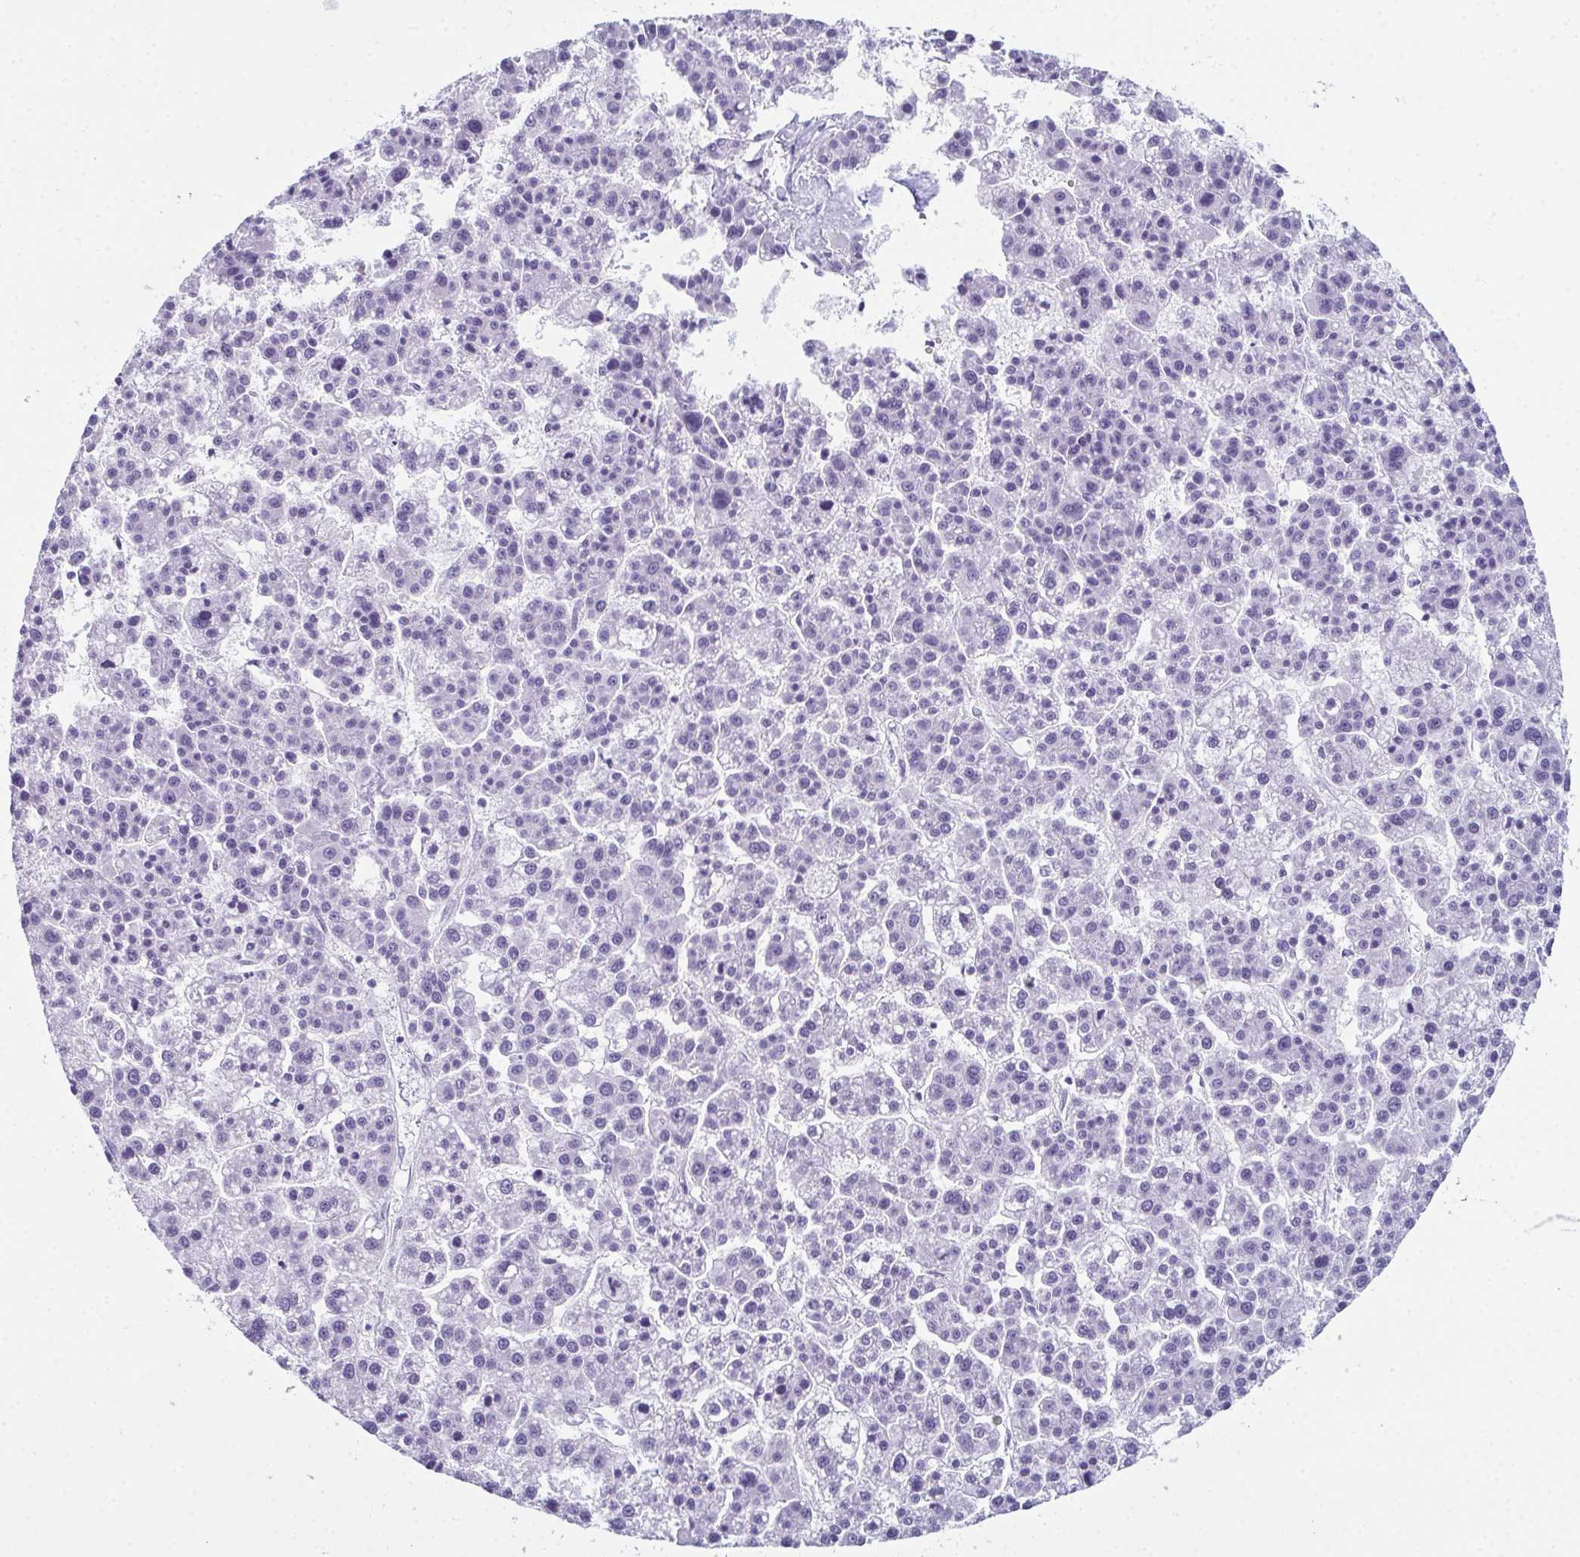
{"staining": {"intensity": "negative", "quantity": "none", "location": "none"}, "tissue": "liver cancer", "cell_type": "Tumor cells", "image_type": "cancer", "snomed": [{"axis": "morphology", "description": "Carcinoma, Hepatocellular, NOS"}, {"axis": "topography", "description": "Liver"}], "caption": "DAB (3,3'-diaminobenzidine) immunohistochemical staining of human liver cancer displays no significant expression in tumor cells.", "gene": "ENKUR", "patient": {"sex": "female", "age": 58}}